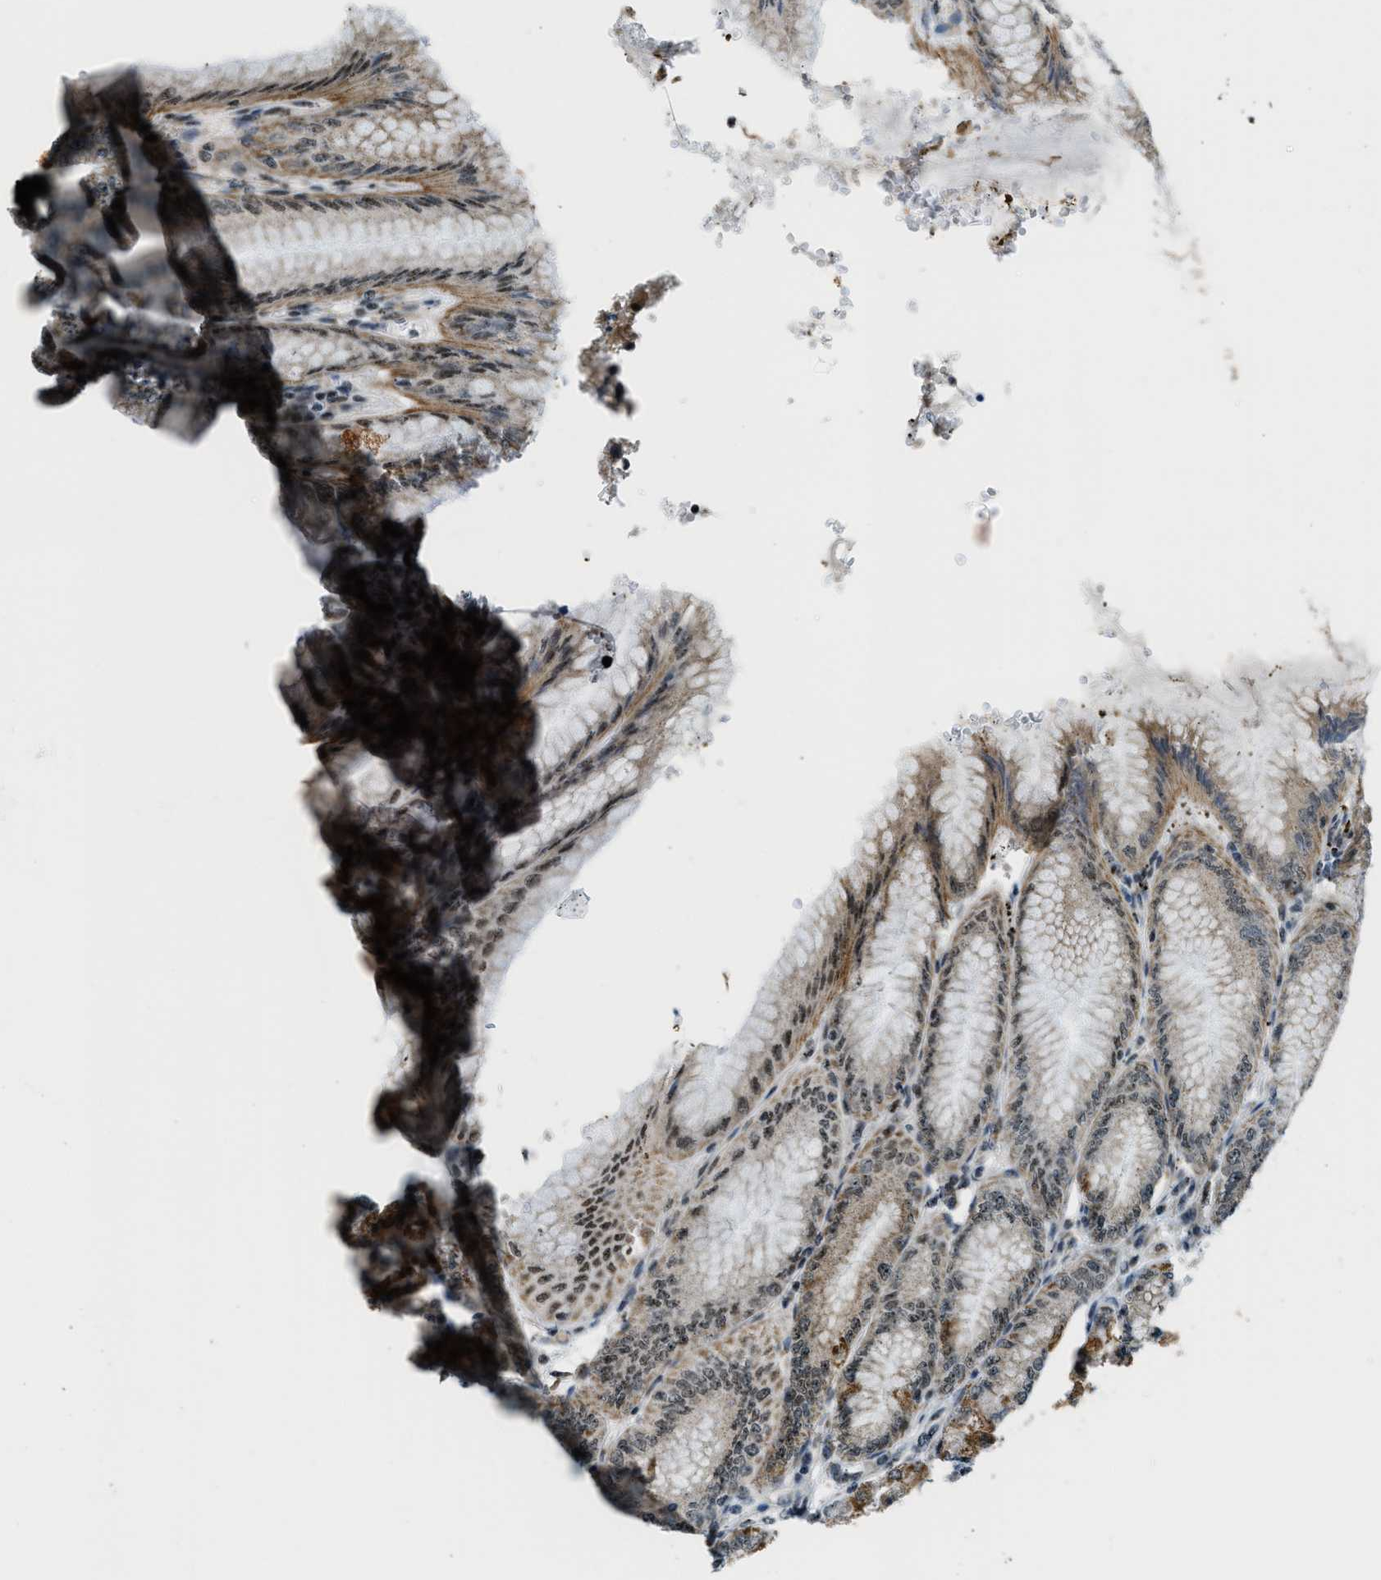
{"staining": {"intensity": "strong", "quantity": ">75%", "location": "cytoplasmic/membranous,nuclear"}, "tissue": "stomach", "cell_type": "Glandular cells", "image_type": "normal", "snomed": [{"axis": "morphology", "description": "Normal tissue, NOS"}, {"axis": "topography", "description": "Stomach, lower"}], "caption": "Stomach was stained to show a protein in brown. There is high levels of strong cytoplasmic/membranous,nuclear positivity in about >75% of glandular cells. (IHC, brightfield microscopy, high magnification).", "gene": "SP100", "patient": {"sex": "male", "age": 71}}